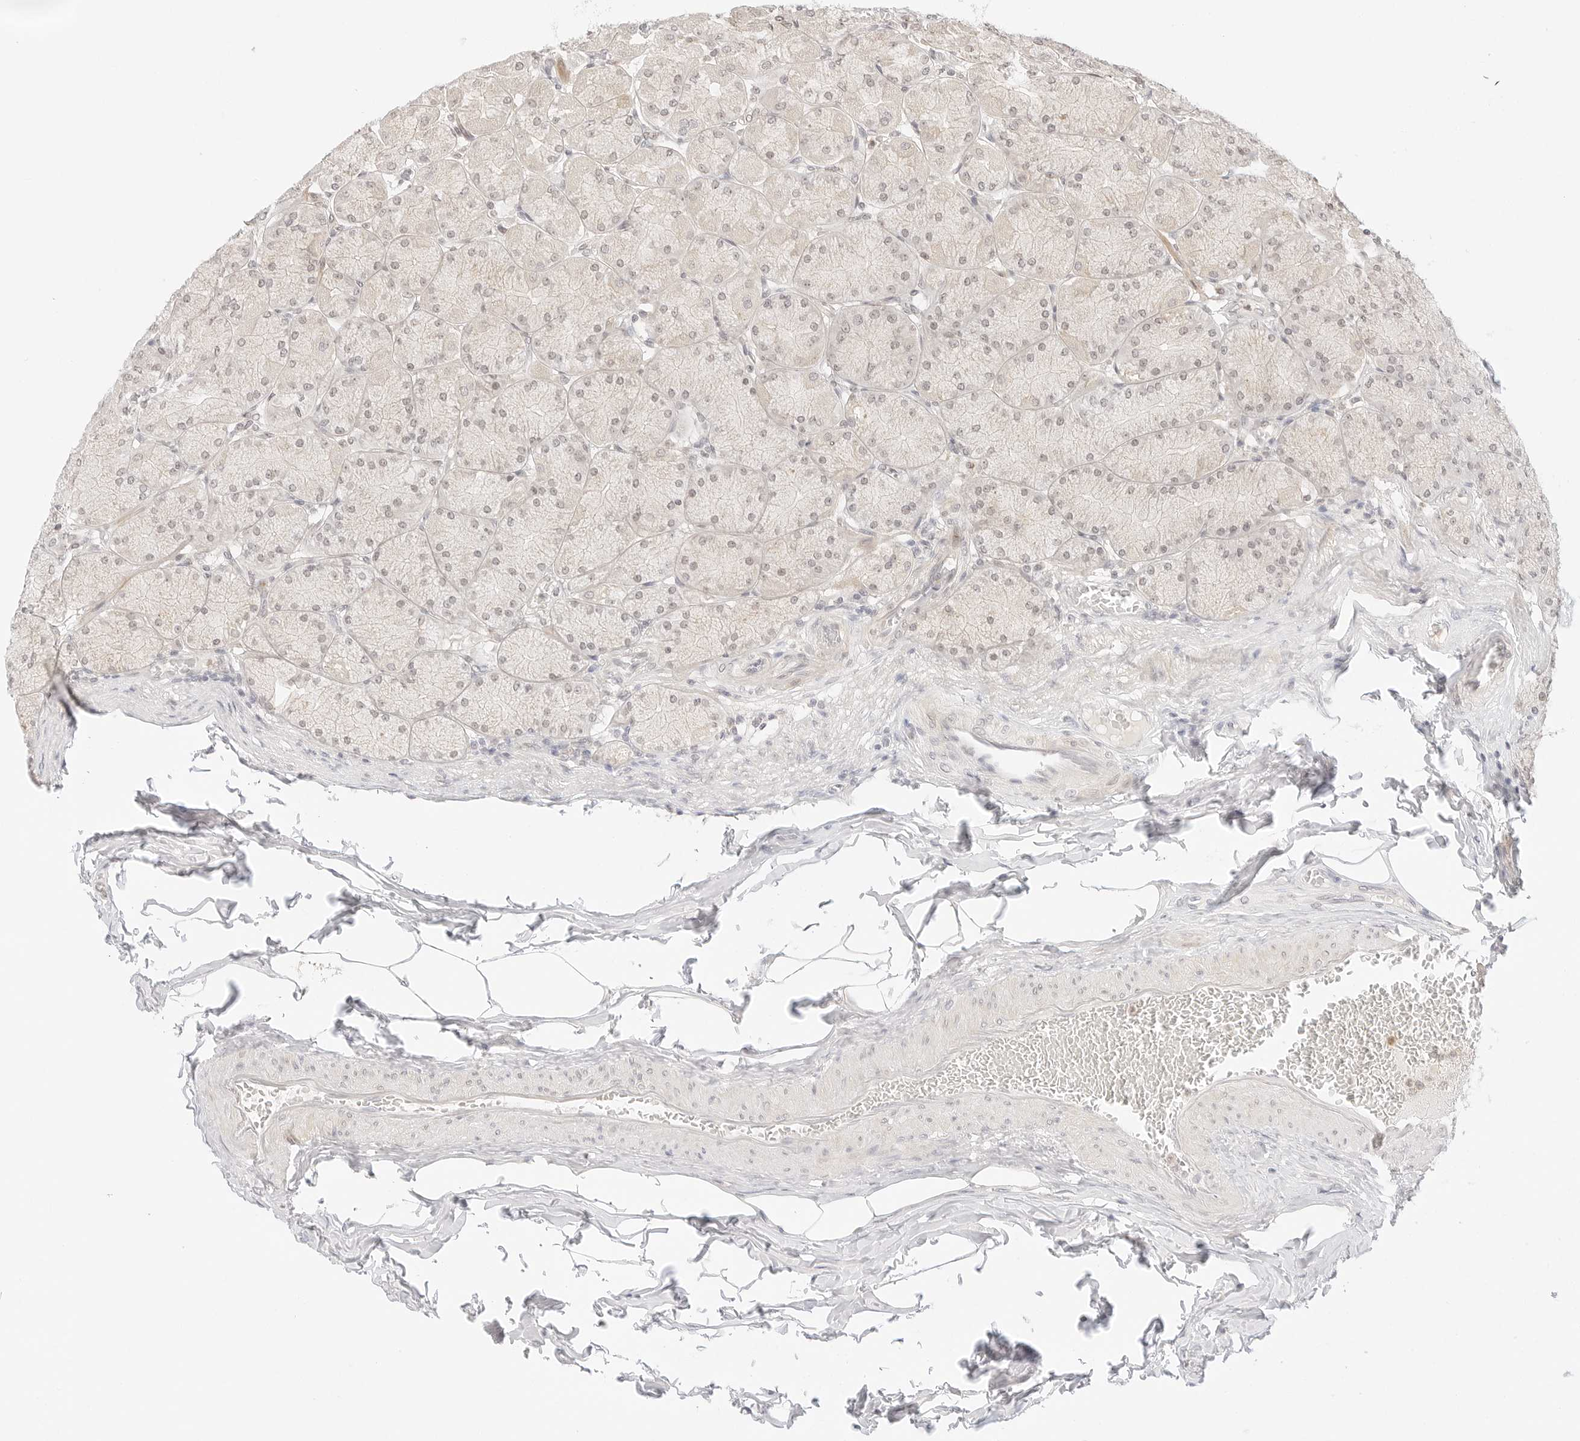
{"staining": {"intensity": "weak", "quantity": "25%-75%", "location": "cytoplasmic/membranous,nuclear"}, "tissue": "stomach", "cell_type": "Glandular cells", "image_type": "normal", "snomed": [{"axis": "morphology", "description": "Normal tissue, NOS"}, {"axis": "topography", "description": "Stomach, upper"}], "caption": "IHC histopathology image of normal stomach stained for a protein (brown), which demonstrates low levels of weak cytoplasmic/membranous,nuclear staining in approximately 25%-75% of glandular cells.", "gene": "GNAS", "patient": {"sex": "female", "age": 56}}